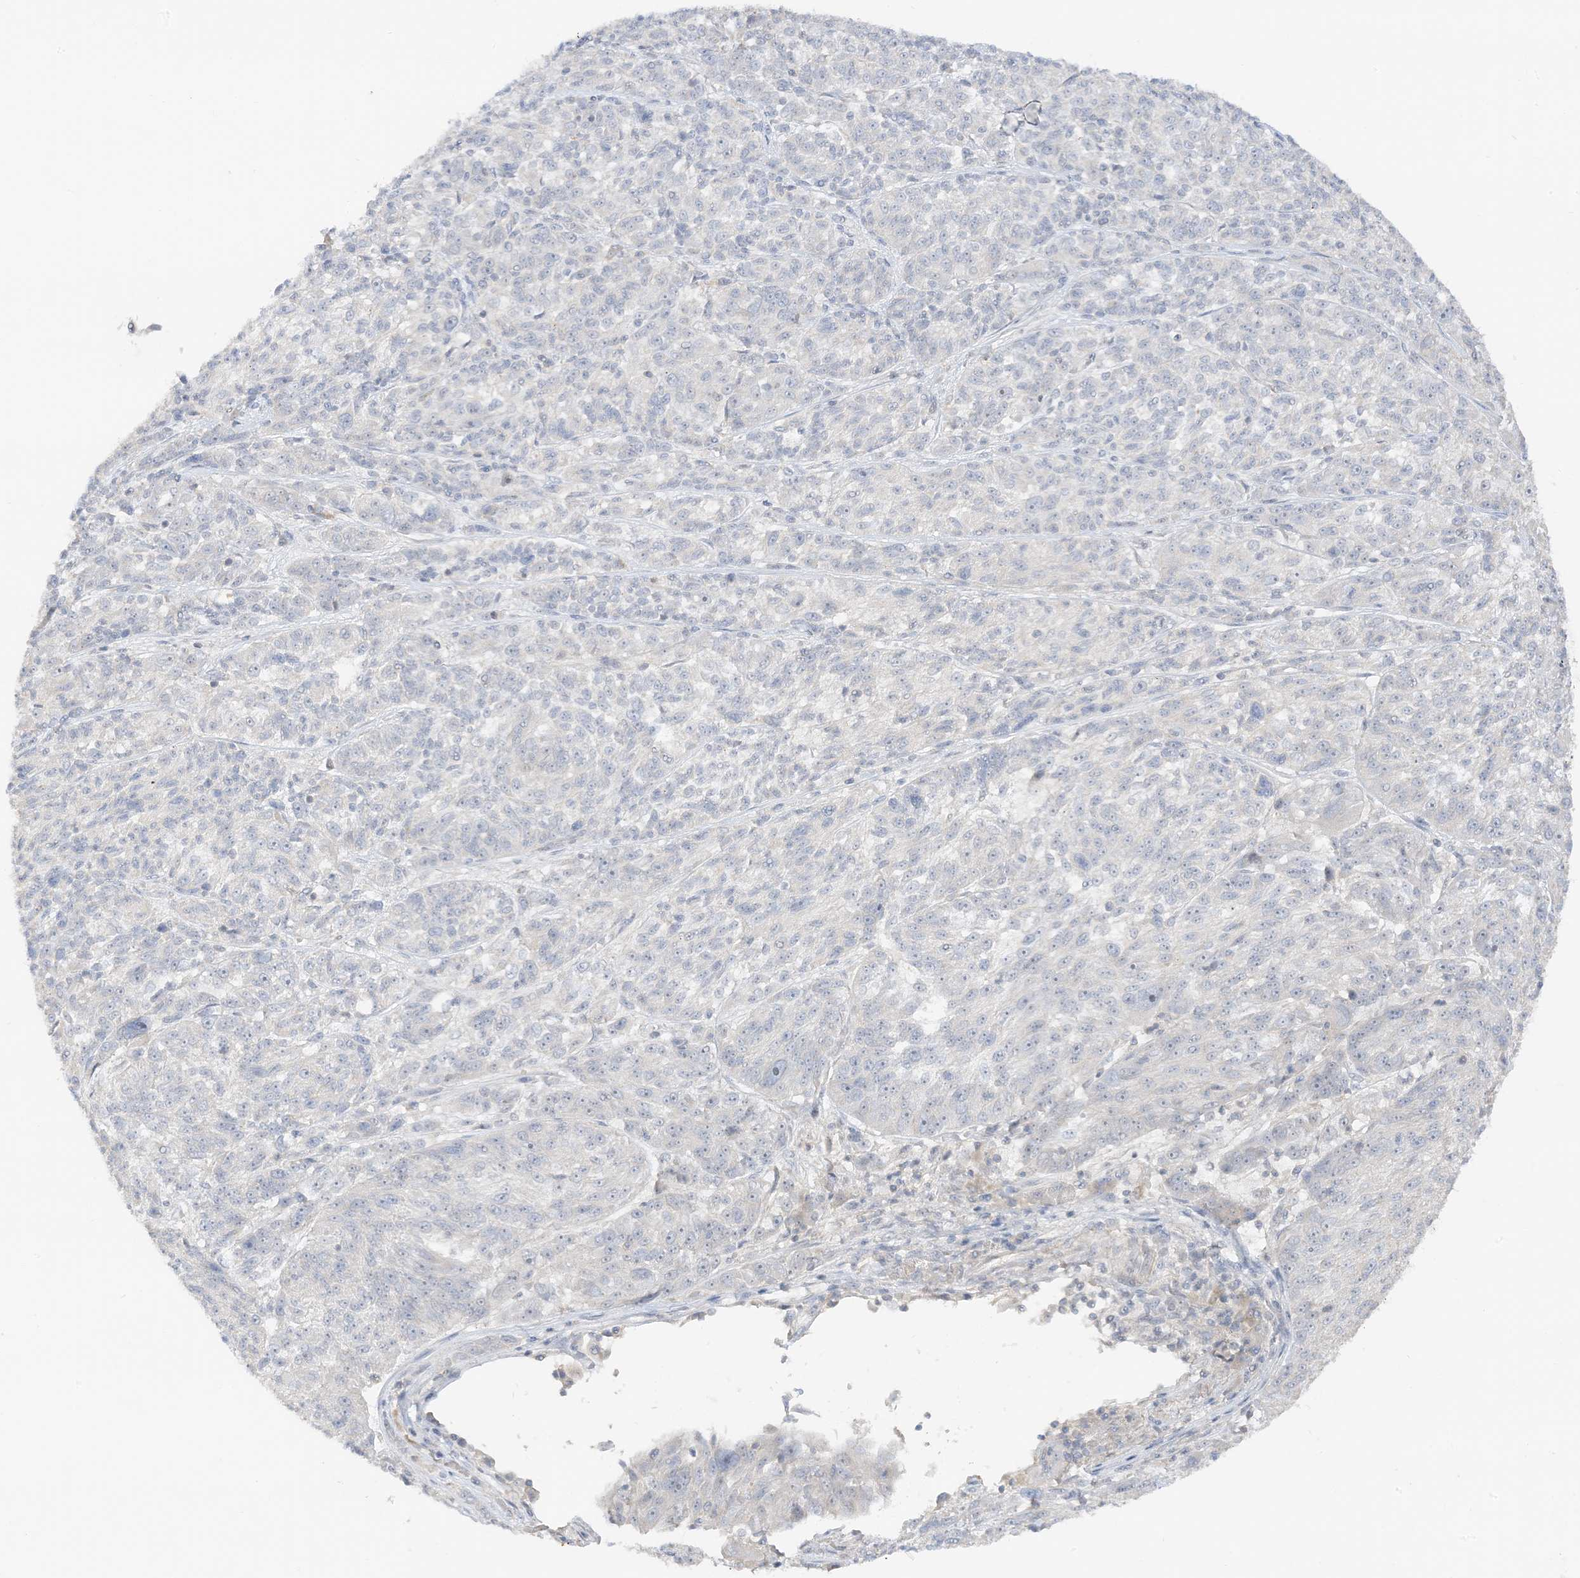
{"staining": {"intensity": "negative", "quantity": "none", "location": "none"}, "tissue": "melanoma", "cell_type": "Tumor cells", "image_type": "cancer", "snomed": [{"axis": "morphology", "description": "Malignant melanoma, NOS"}, {"axis": "topography", "description": "Skin"}], "caption": "Immunohistochemistry (IHC) histopathology image of neoplastic tissue: melanoma stained with DAB shows no significant protein expression in tumor cells. (Brightfield microscopy of DAB (3,3'-diaminobenzidine) immunohistochemistry at high magnification).", "gene": "ETAA1", "patient": {"sex": "male", "age": 53}}